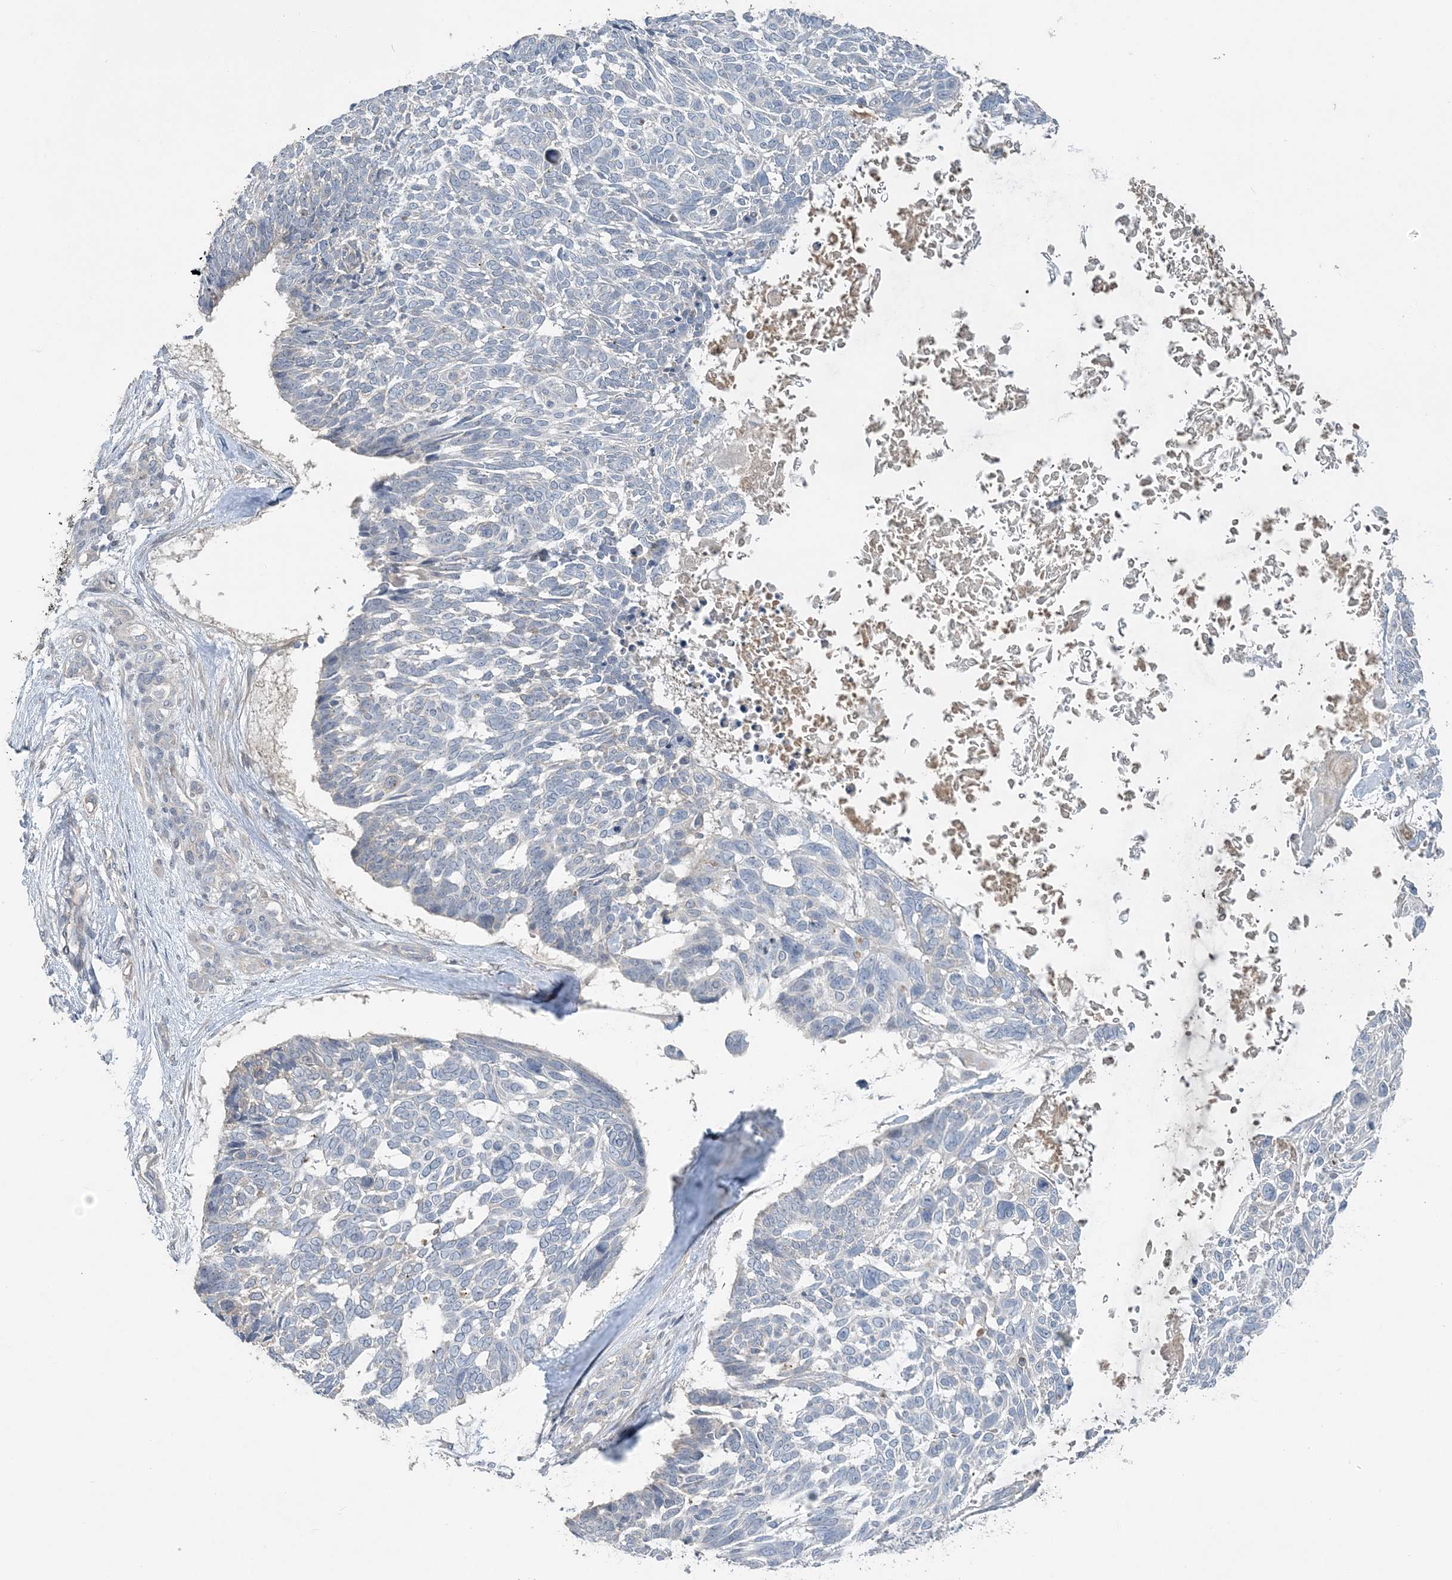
{"staining": {"intensity": "negative", "quantity": "none", "location": "none"}, "tissue": "skin cancer", "cell_type": "Tumor cells", "image_type": "cancer", "snomed": [{"axis": "morphology", "description": "Basal cell carcinoma"}, {"axis": "topography", "description": "Skin"}], "caption": "Immunohistochemistry (IHC) micrograph of neoplastic tissue: human basal cell carcinoma (skin) stained with DAB (3,3'-diaminobenzidine) displays no significant protein positivity in tumor cells. The staining is performed using DAB (3,3'-diaminobenzidine) brown chromogen with nuclei counter-stained in using hematoxylin.", "gene": "SLC4A10", "patient": {"sex": "male", "age": 88}}